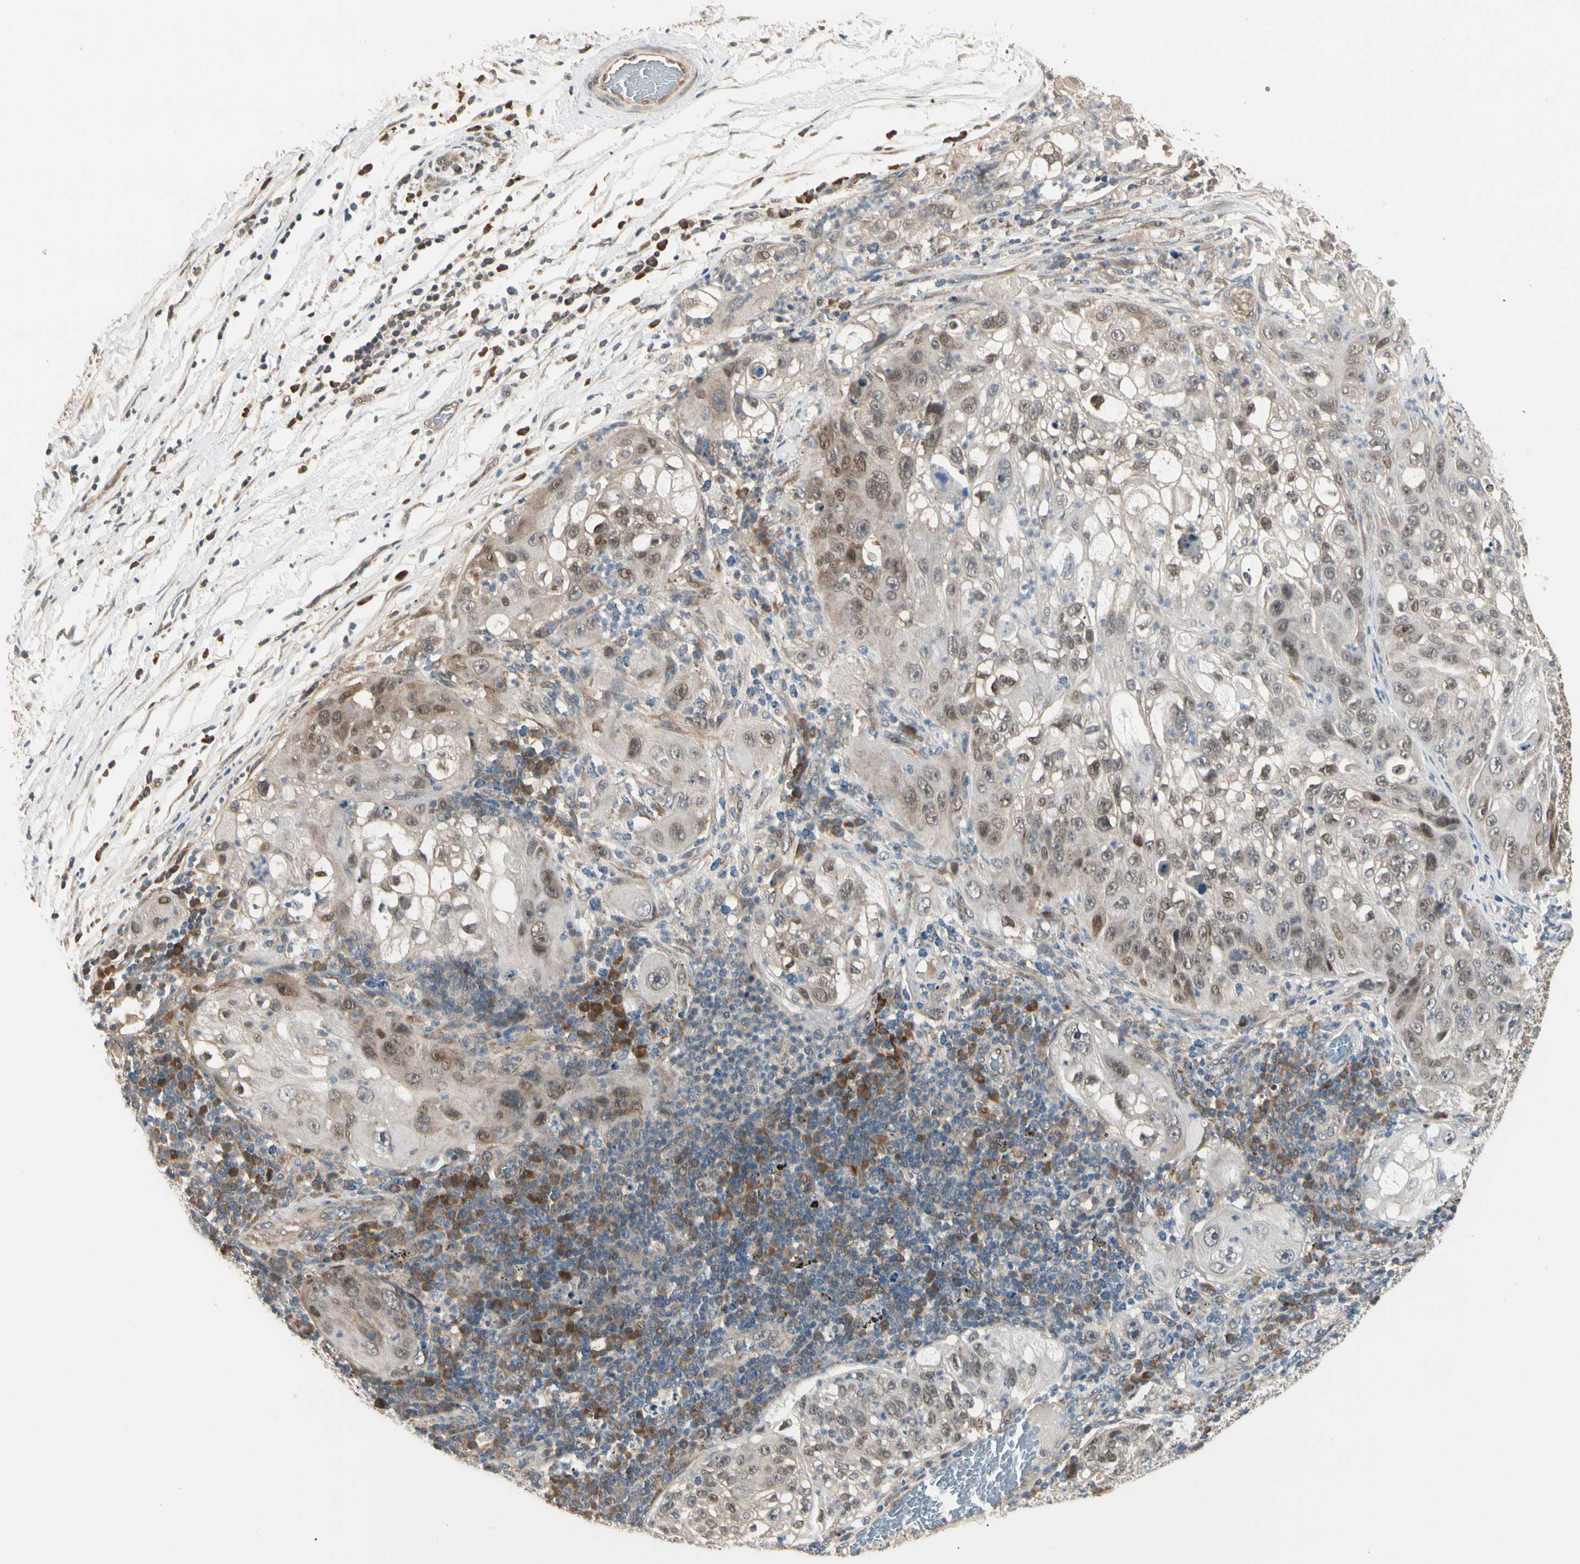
{"staining": {"intensity": "weak", "quantity": "25%-75%", "location": "cytoplasmic/membranous,nuclear"}, "tissue": "lung cancer", "cell_type": "Tumor cells", "image_type": "cancer", "snomed": [{"axis": "morphology", "description": "Inflammation, NOS"}, {"axis": "morphology", "description": "Squamous cell carcinoma, NOS"}, {"axis": "topography", "description": "Lymph node"}, {"axis": "topography", "description": "Soft tissue"}, {"axis": "topography", "description": "Lung"}], "caption": "Protein expression analysis of human lung cancer (squamous cell carcinoma) reveals weak cytoplasmic/membranous and nuclear positivity in approximately 25%-75% of tumor cells.", "gene": "ATG4C", "patient": {"sex": "male", "age": 66}}